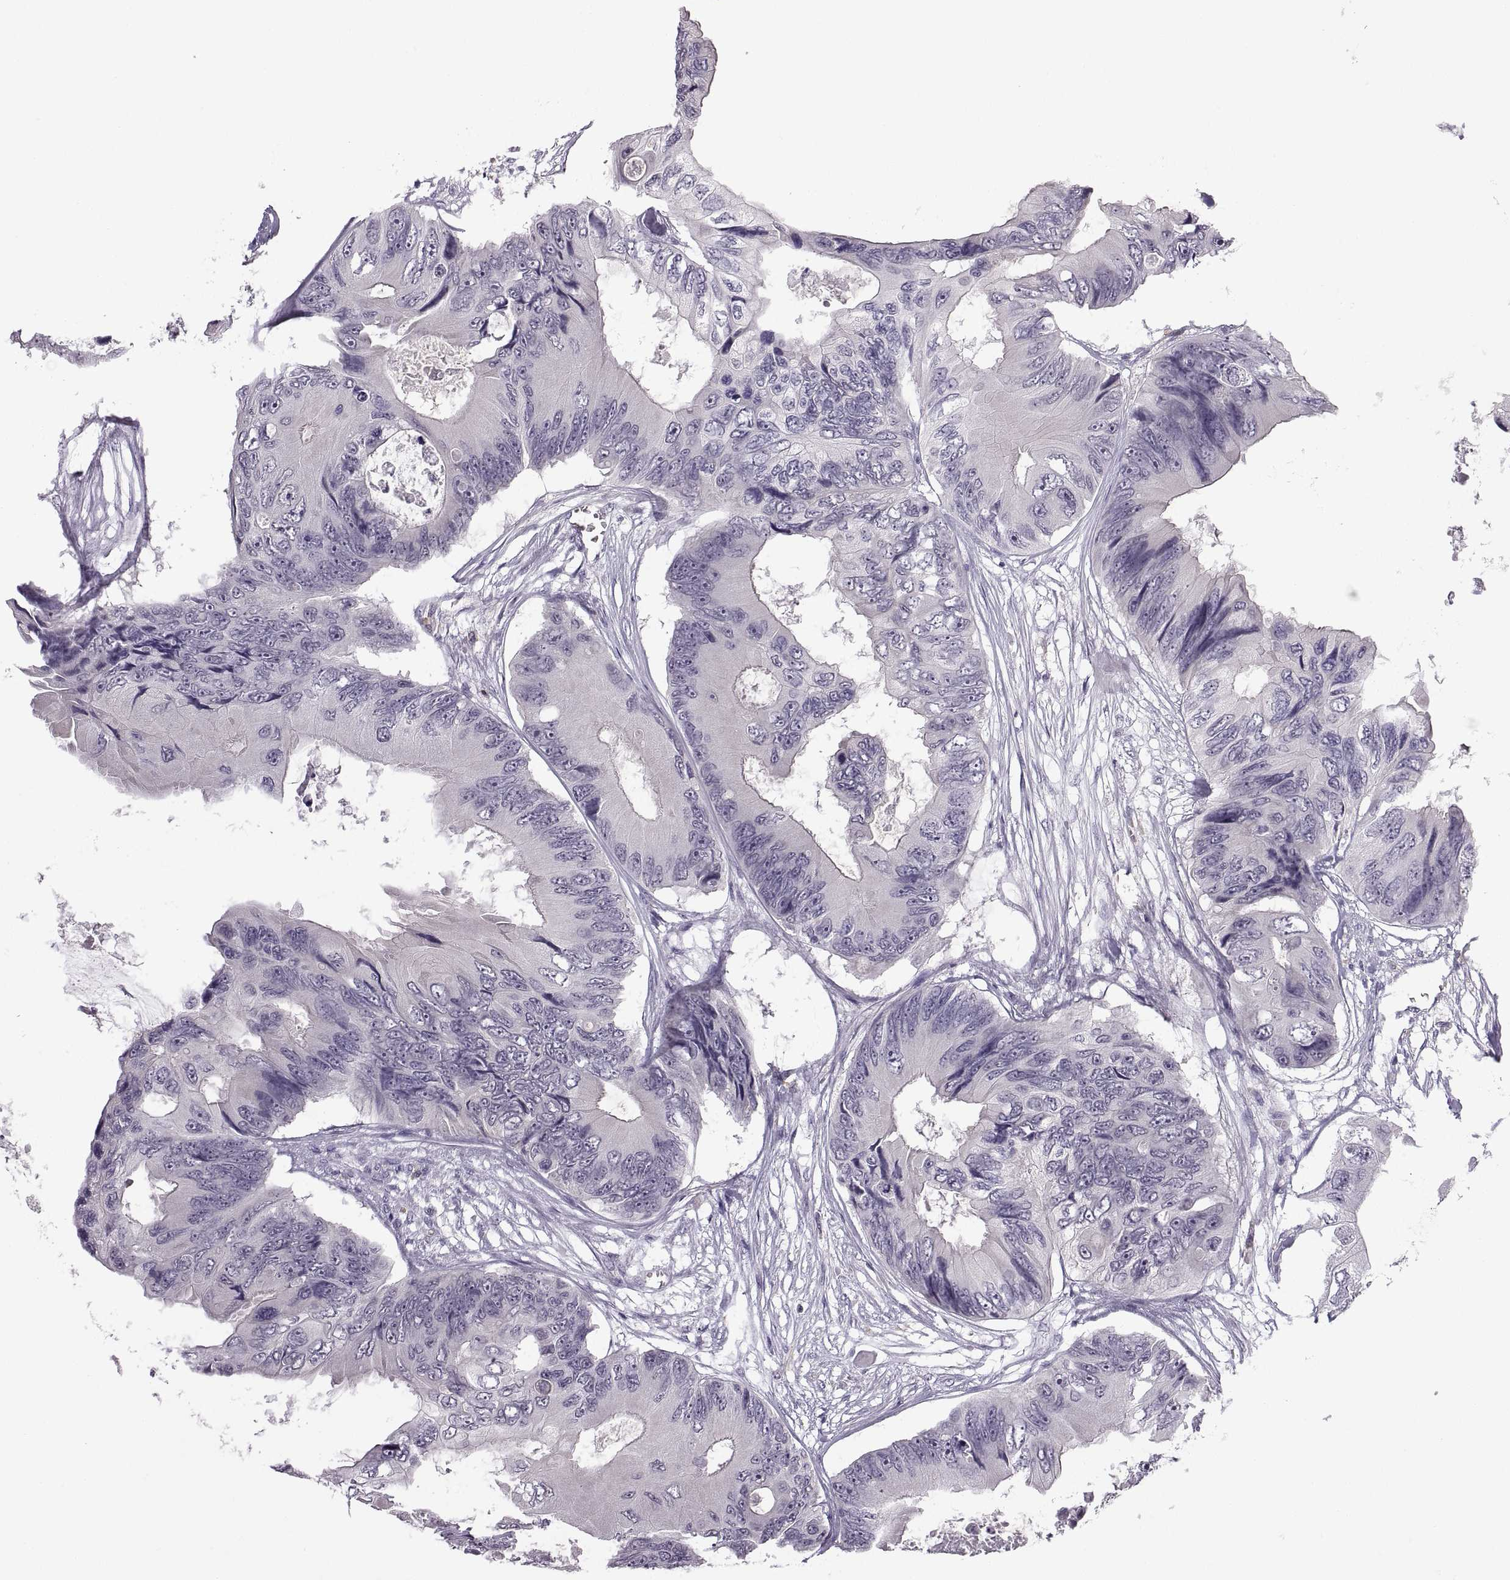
{"staining": {"intensity": "negative", "quantity": "none", "location": "none"}, "tissue": "colorectal cancer", "cell_type": "Tumor cells", "image_type": "cancer", "snomed": [{"axis": "morphology", "description": "Adenocarcinoma, NOS"}, {"axis": "topography", "description": "Rectum"}], "caption": "Immunohistochemistry photomicrograph of neoplastic tissue: colorectal adenocarcinoma stained with DAB (3,3'-diaminobenzidine) reveals no significant protein staining in tumor cells.", "gene": "MEIOC", "patient": {"sex": "male", "age": 63}}